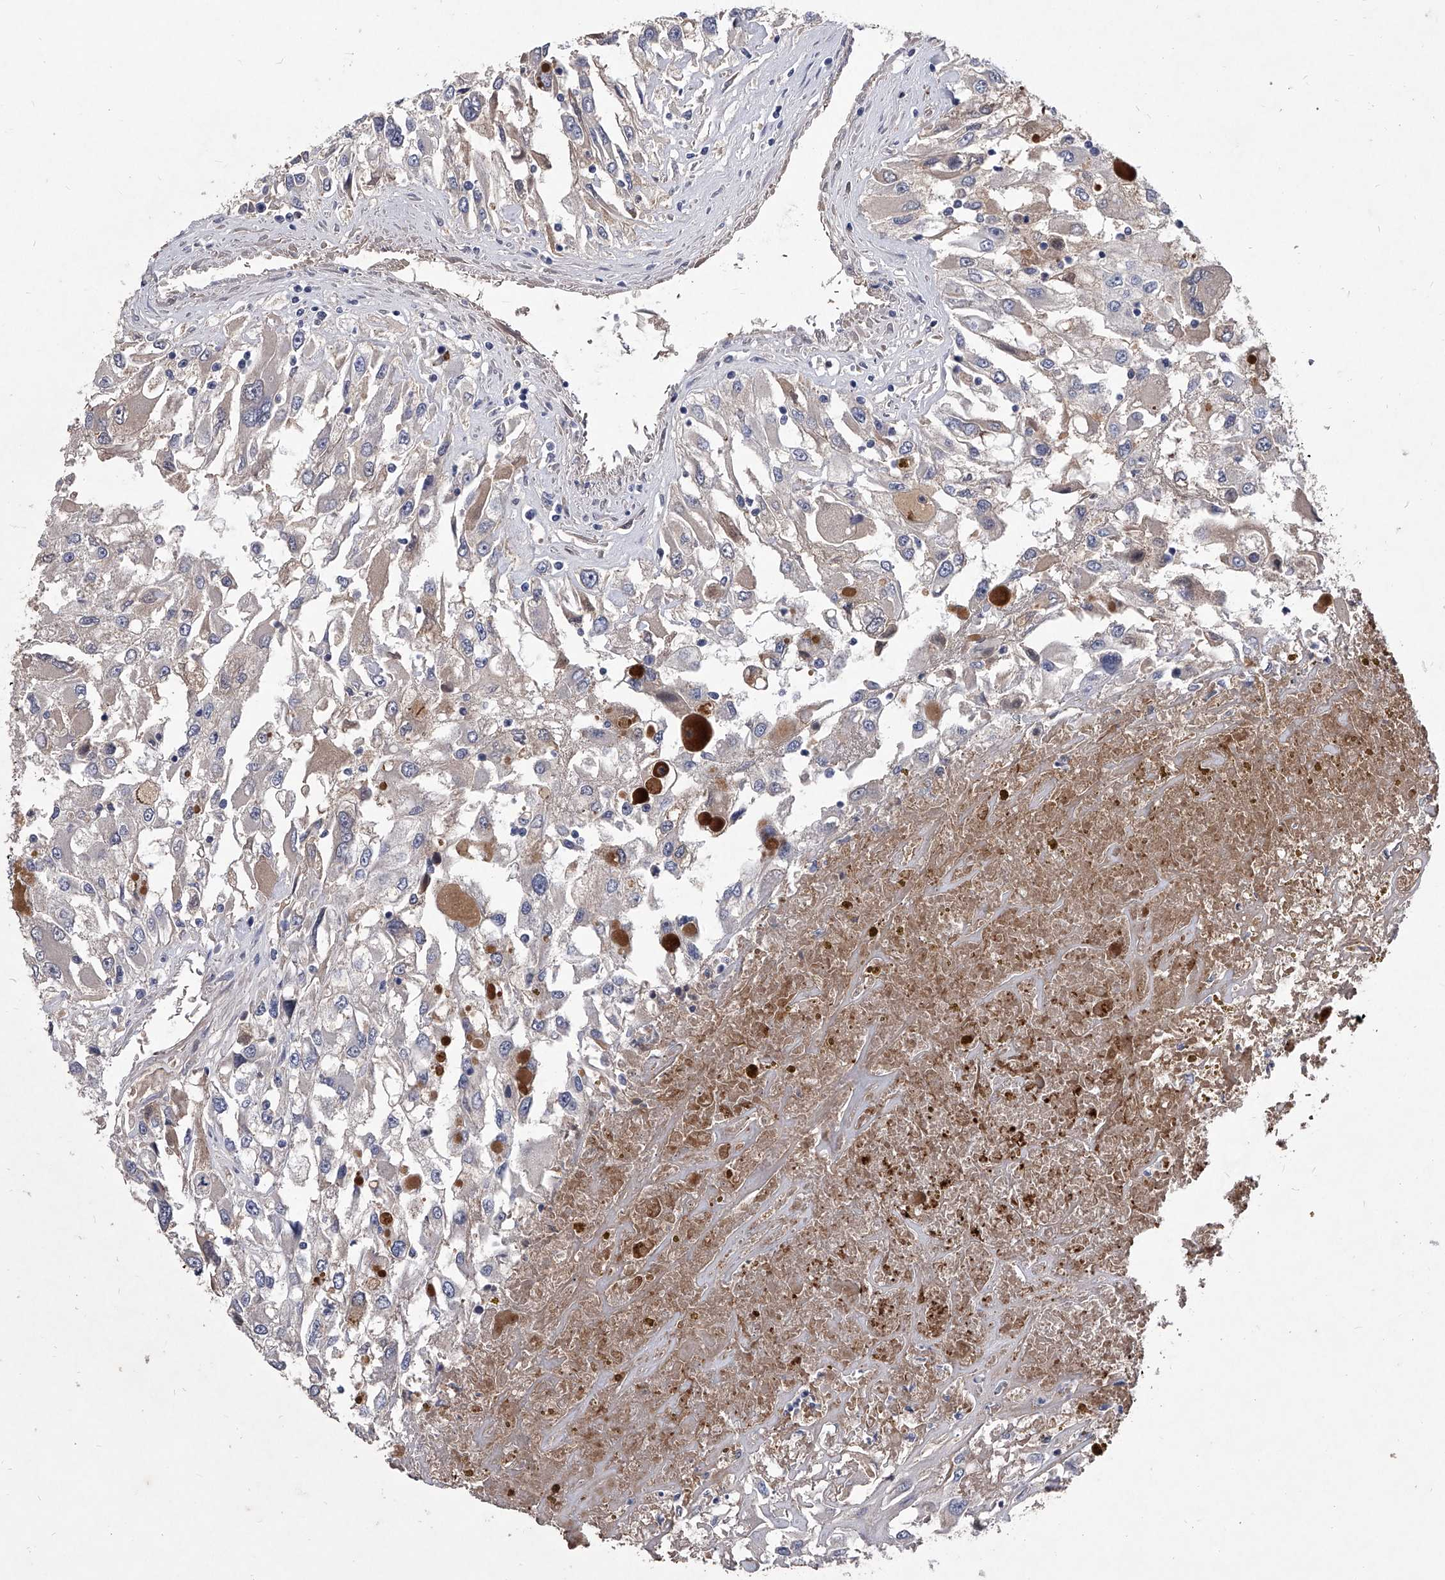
{"staining": {"intensity": "negative", "quantity": "none", "location": "none"}, "tissue": "renal cancer", "cell_type": "Tumor cells", "image_type": "cancer", "snomed": [{"axis": "morphology", "description": "Adenocarcinoma, NOS"}, {"axis": "topography", "description": "Kidney"}], "caption": "Renal cancer (adenocarcinoma) stained for a protein using IHC exhibits no staining tumor cells.", "gene": "C5", "patient": {"sex": "female", "age": 52}}